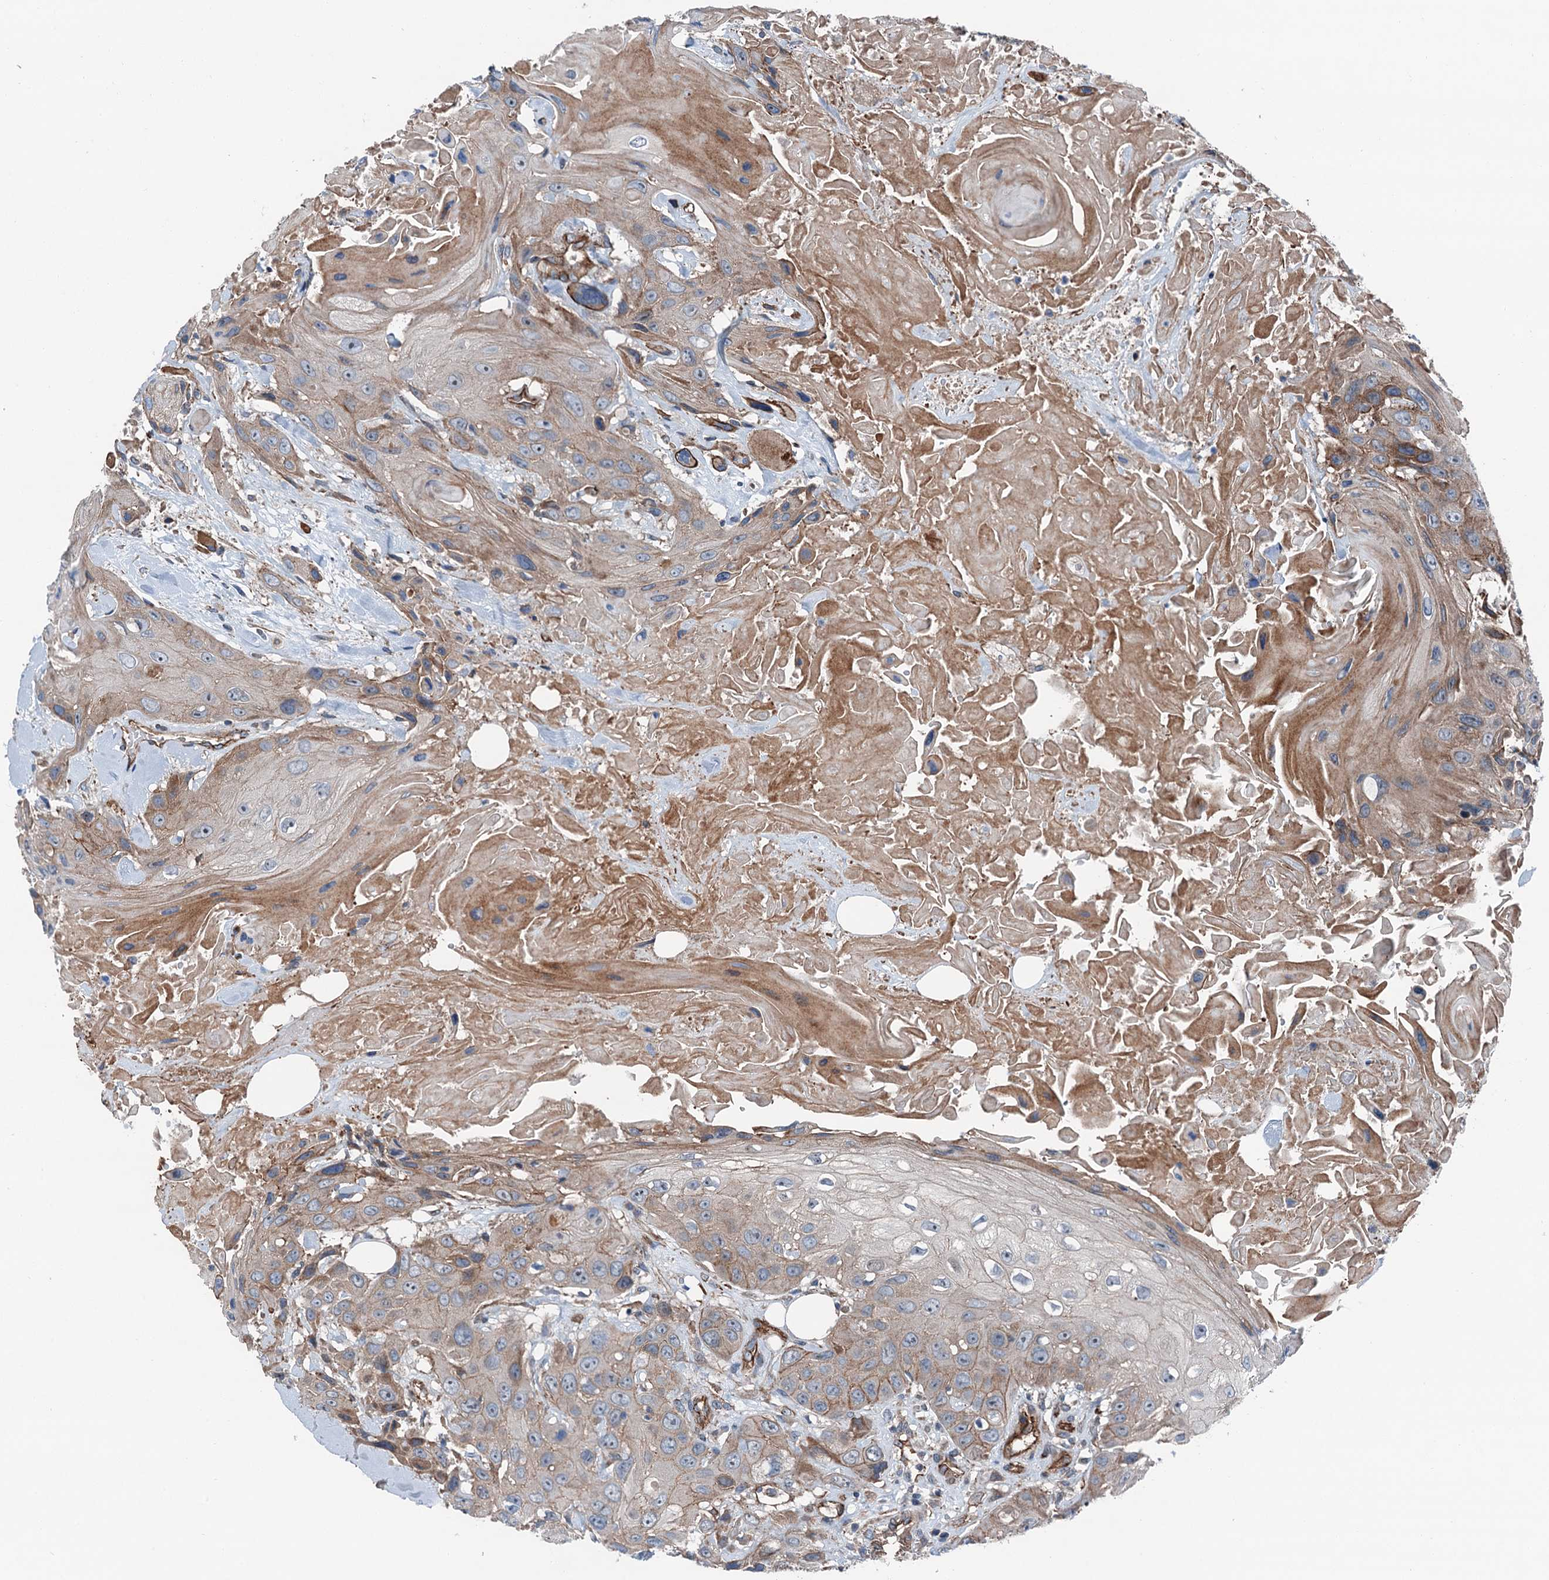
{"staining": {"intensity": "weak", "quantity": "25%-75%", "location": "cytoplasmic/membranous"}, "tissue": "head and neck cancer", "cell_type": "Tumor cells", "image_type": "cancer", "snomed": [{"axis": "morphology", "description": "Squamous cell carcinoma, NOS"}, {"axis": "topography", "description": "Head-Neck"}], "caption": "This image exhibits immunohistochemistry (IHC) staining of head and neck squamous cell carcinoma, with low weak cytoplasmic/membranous expression in approximately 25%-75% of tumor cells.", "gene": "NMRAL1", "patient": {"sex": "male", "age": 81}}